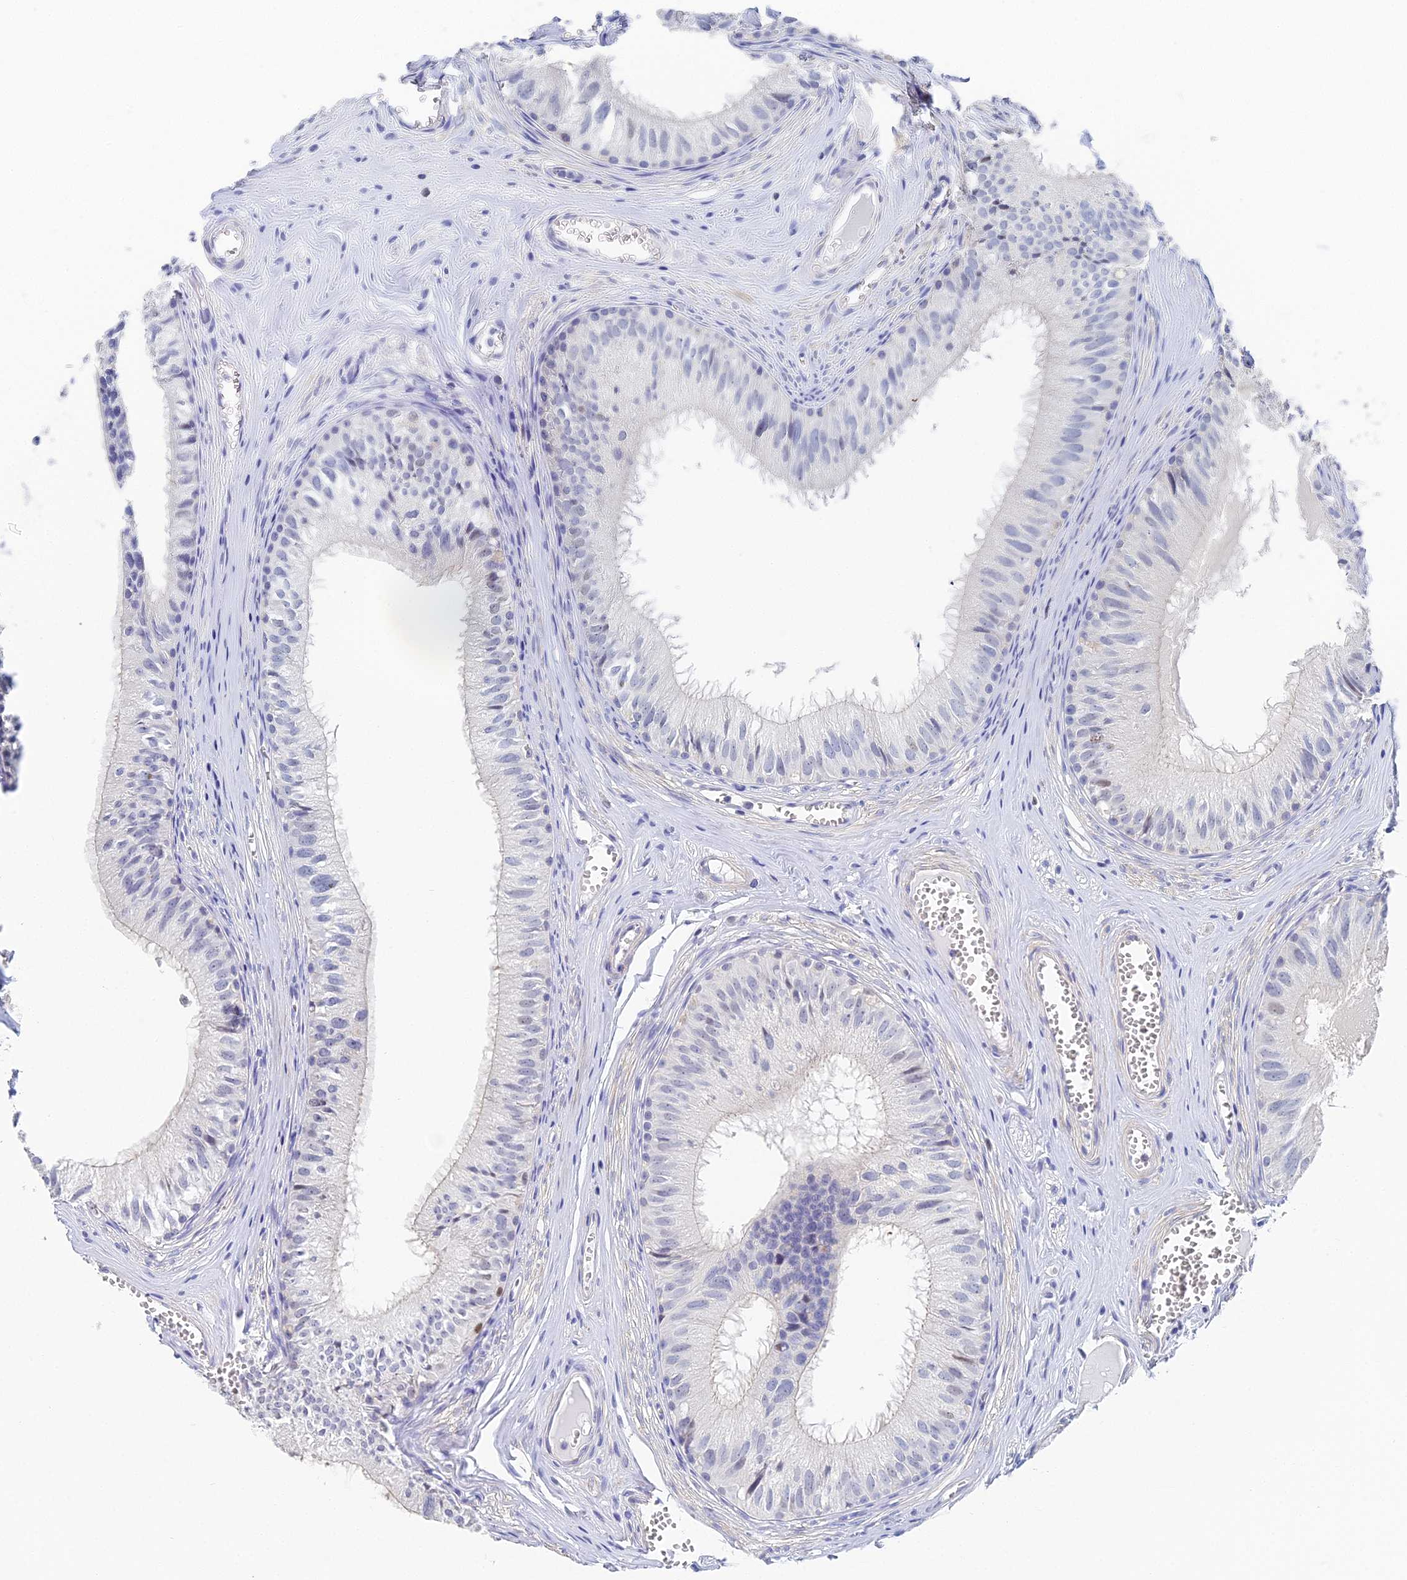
{"staining": {"intensity": "moderate", "quantity": "<25%", "location": "nuclear"}, "tissue": "epididymis", "cell_type": "Glandular cells", "image_type": "normal", "snomed": [{"axis": "morphology", "description": "Normal tissue, NOS"}, {"axis": "topography", "description": "Epididymis"}], "caption": "Moderate nuclear expression for a protein is identified in approximately <25% of glandular cells of normal epididymis using immunohistochemistry.", "gene": "MCM2", "patient": {"sex": "male", "age": 36}}